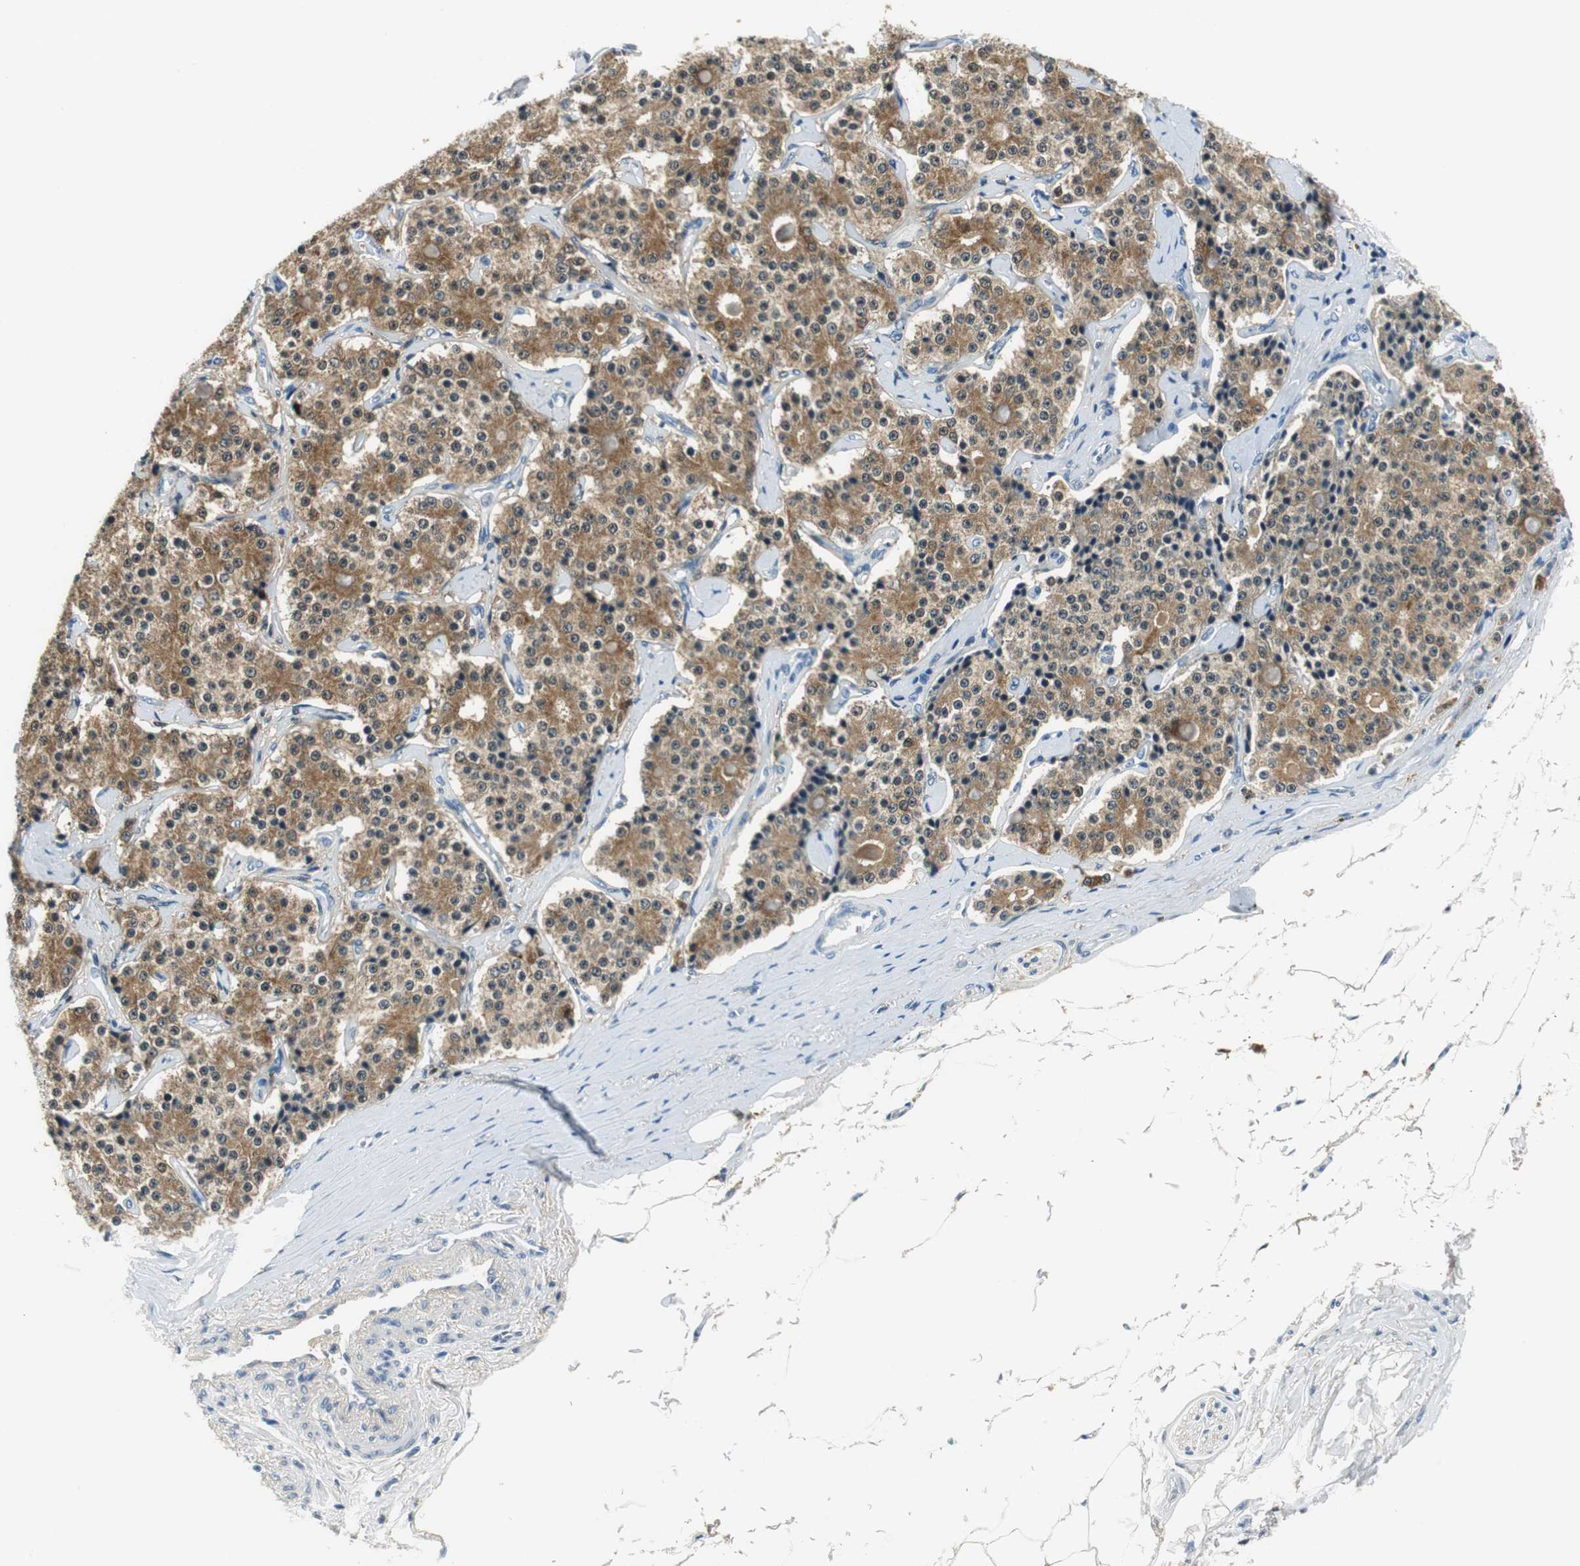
{"staining": {"intensity": "strong", "quantity": ">75%", "location": "cytoplasmic/membranous"}, "tissue": "carcinoid", "cell_type": "Tumor cells", "image_type": "cancer", "snomed": [{"axis": "morphology", "description": "Carcinoid, malignant, NOS"}, {"axis": "topography", "description": "Colon"}], "caption": "Human carcinoid stained with a brown dye displays strong cytoplasmic/membranous positive expression in approximately >75% of tumor cells.", "gene": "ME1", "patient": {"sex": "female", "age": 61}}